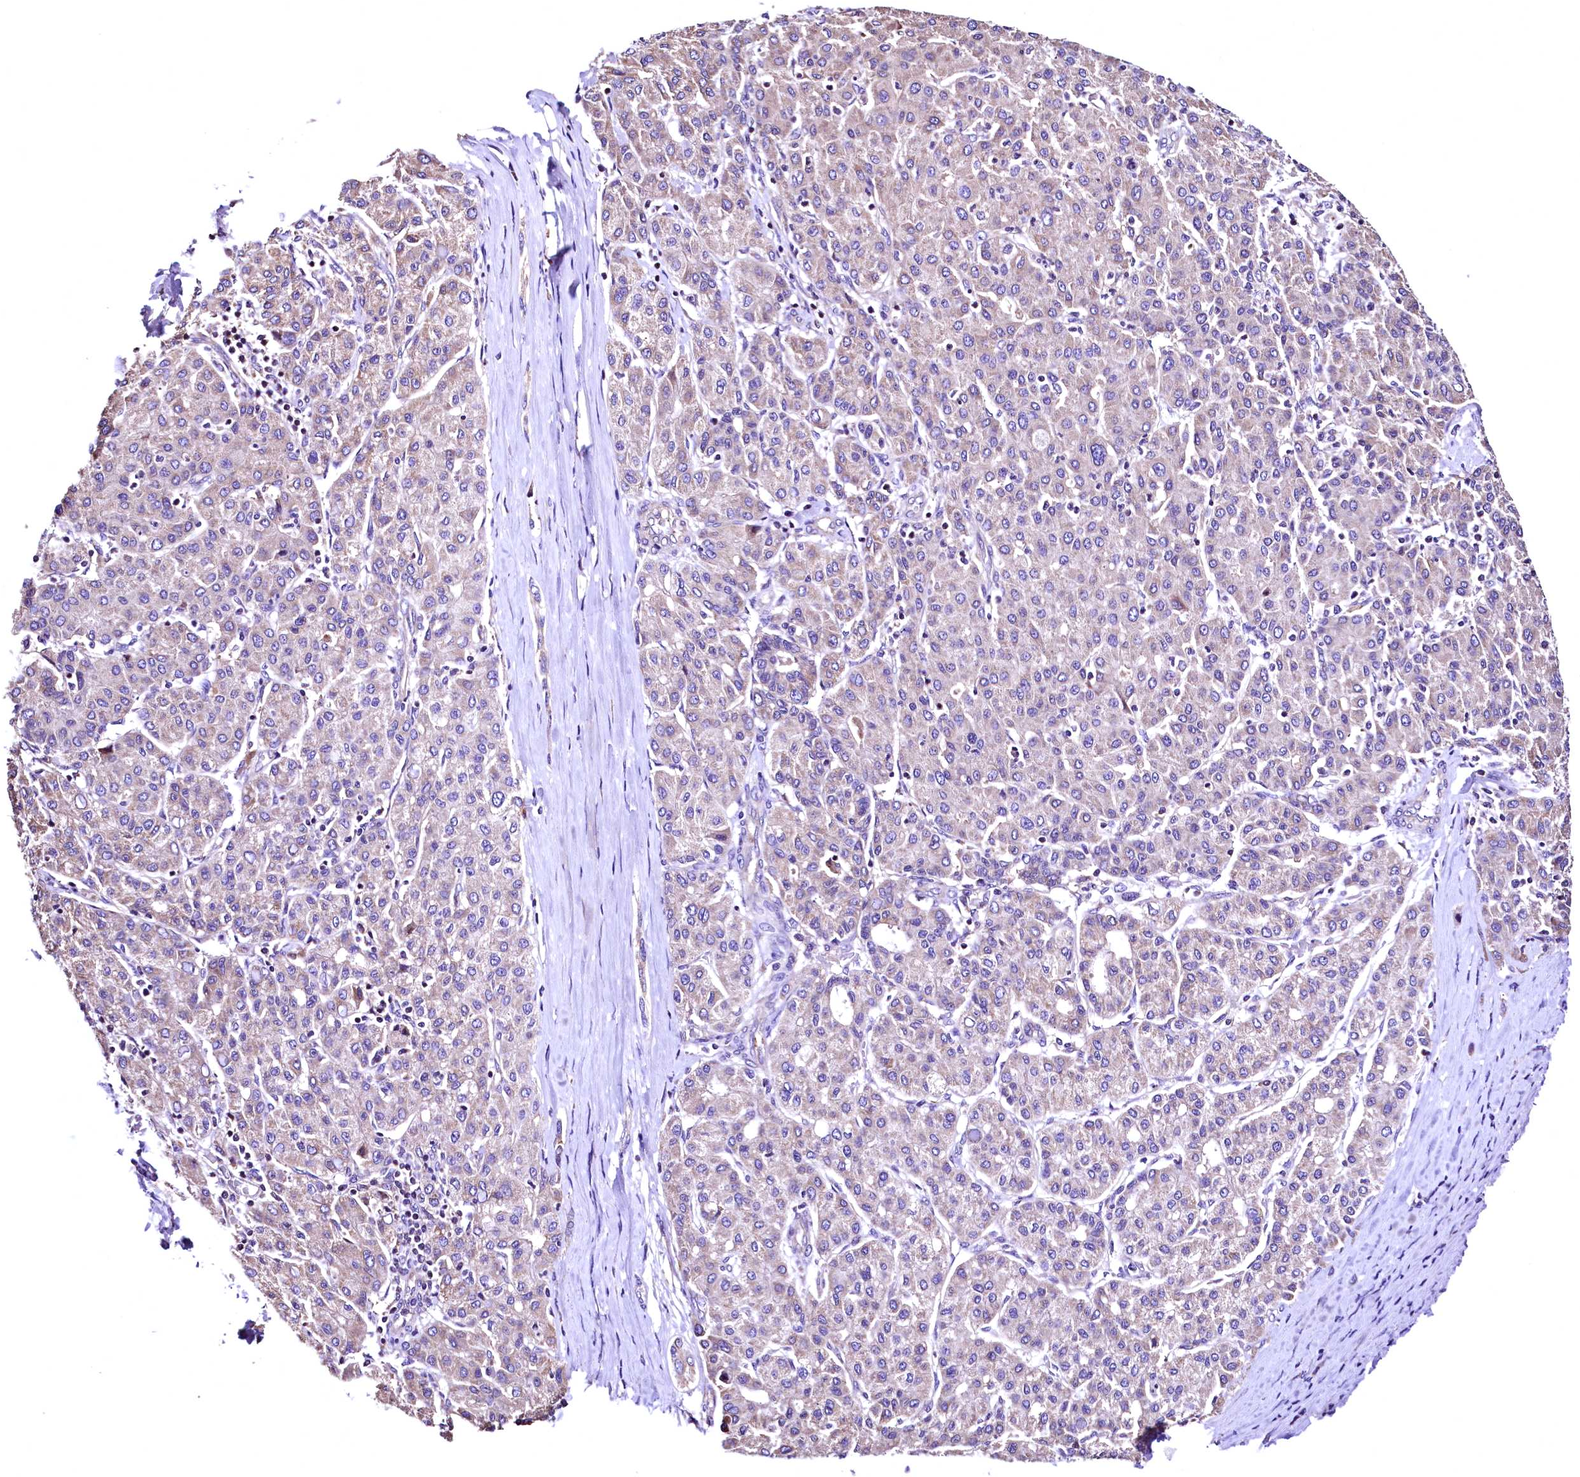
{"staining": {"intensity": "weak", "quantity": "<25%", "location": "cytoplasmic/membranous"}, "tissue": "liver cancer", "cell_type": "Tumor cells", "image_type": "cancer", "snomed": [{"axis": "morphology", "description": "Carcinoma, Hepatocellular, NOS"}, {"axis": "topography", "description": "Liver"}], "caption": "Tumor cells show no significant protein positivity in liver hepatocellular carcinoma.", "gene": "LRSAM1", "patient": {"sex": "male", "age": 65}}